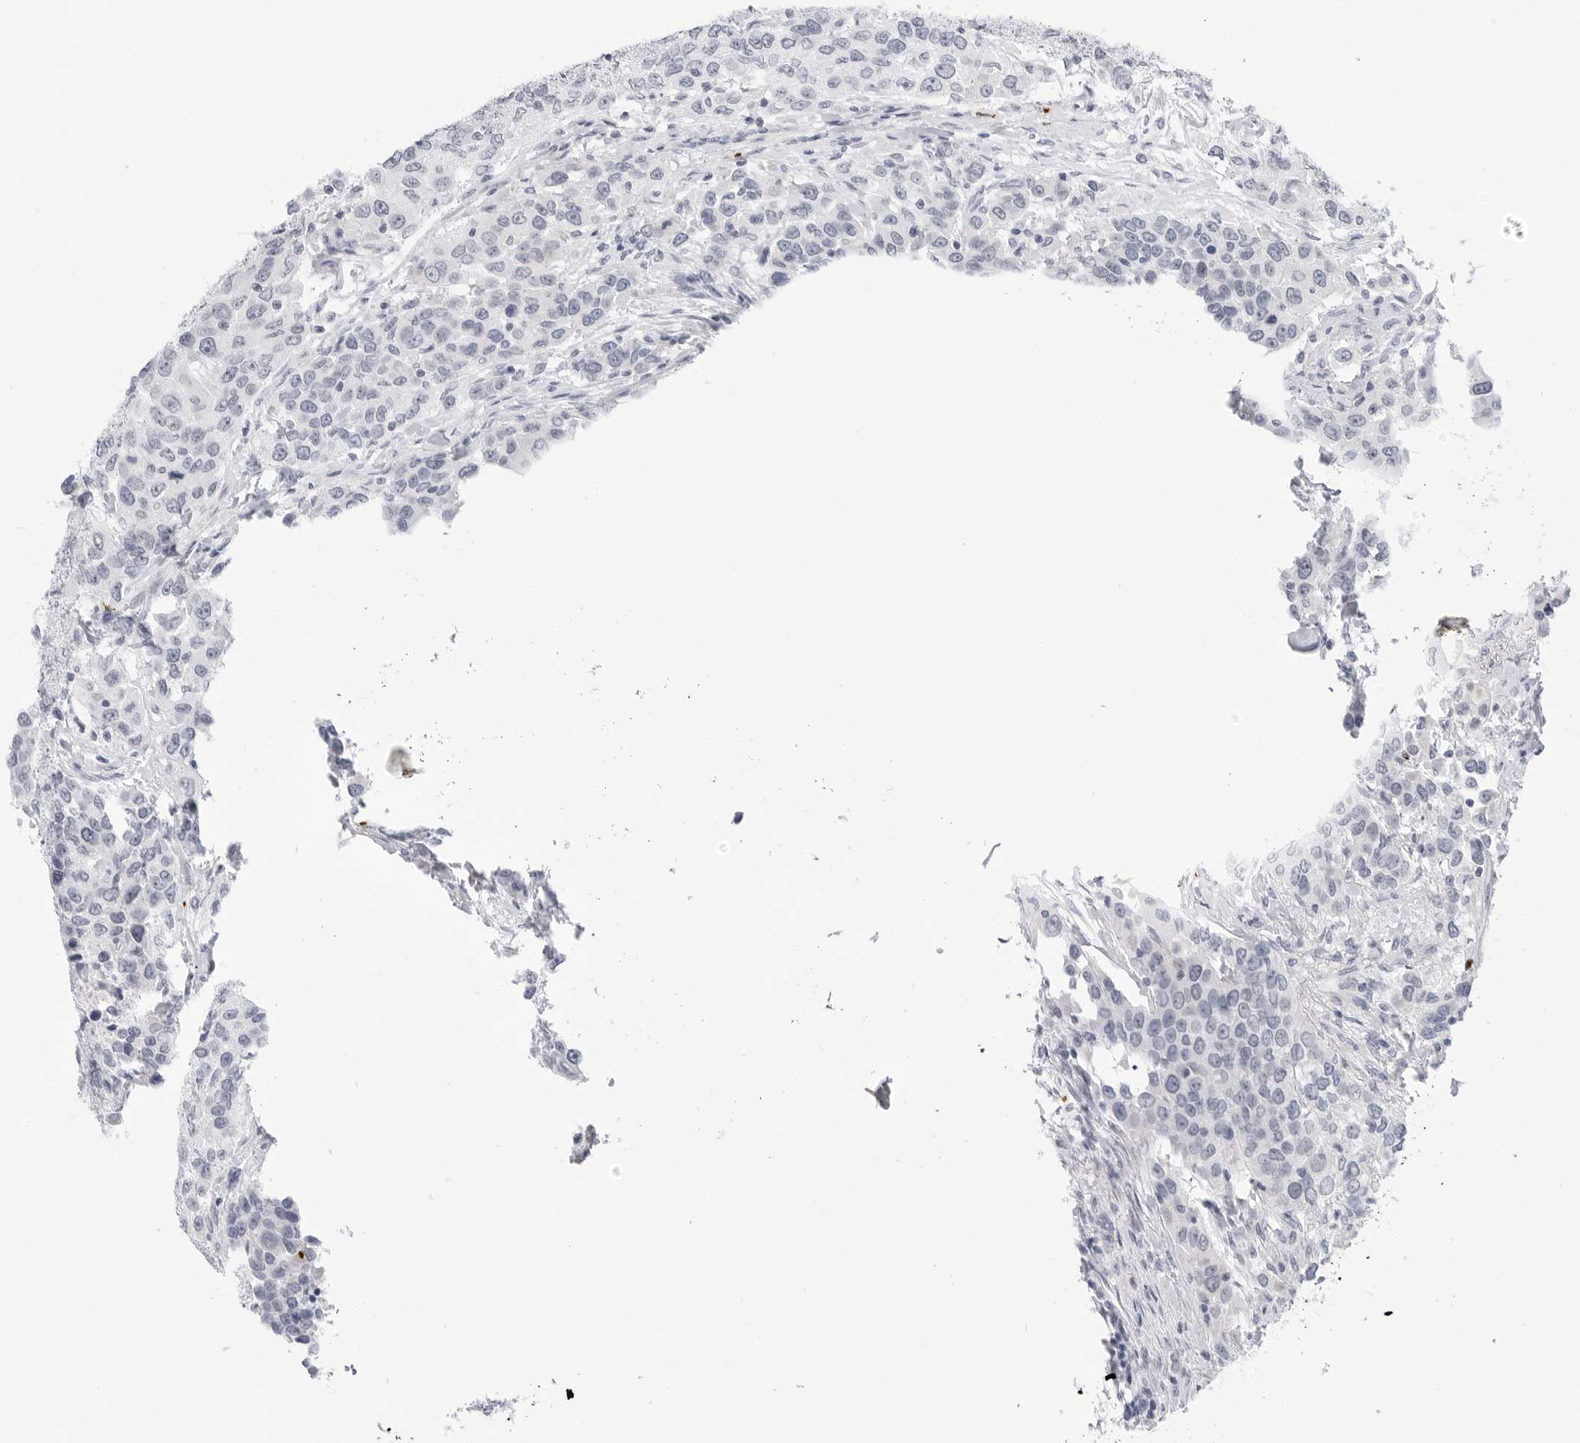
{"staining": {"intensity": "negative", "quantity": "none", "location": "none"}, "tissue": "urothelial cancer", "cell_type": "Tumor cells", "image_type": "cancer", "snomed": [{"axis": "morphology", "description": "Urothelial carcinoma, High grade"}, {"axis": "topography", "description": "Urinary bladder"}], "caption": "Immunohistochemistry (IHC) of urothelial cancer shows no staining in tumor cells.", "gene": "HSPB7", "patient": {"sex": "female", "age": 80}}